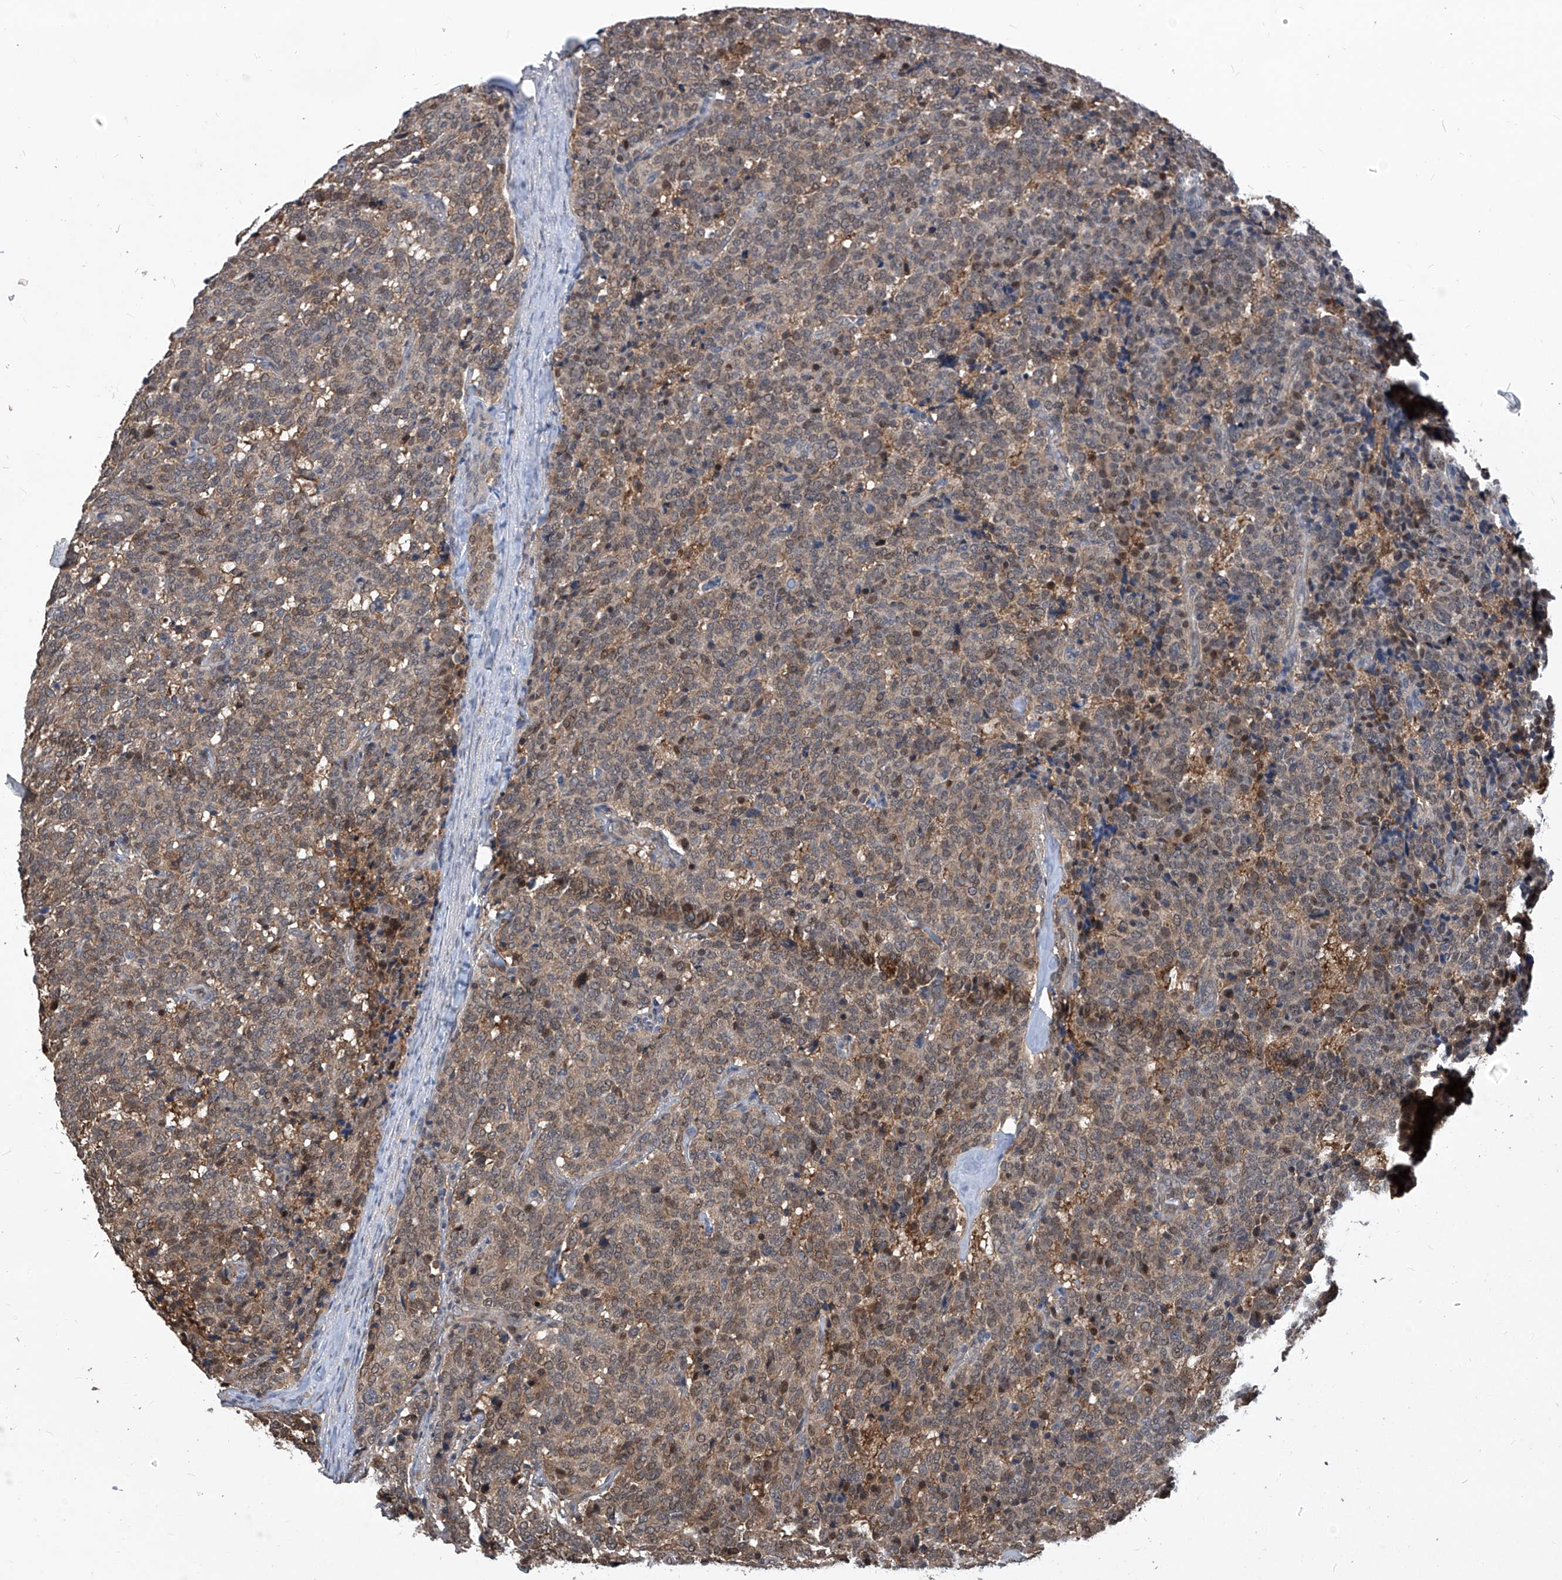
{"staining": {"intensity": "moderate", "quantity": ">75%", "location": "cytoplasmic/membranous"}, "tissue": "carcinoid", "cell_type": "Tumor cells", "image_type": "cancer", "snomed": [{"axis": "morphology", "description": "Carcinoid, malignant, NOS"}, {"axis": "topography", "description": "Lung"}], "caption": "DAB immunohistochemical staining of malignant carcinoid shows moderate cytoplasmic/membranous protein staining in about >75% of tumor cells.", "gene": "PSMB1", "patient": {"sex": "female", "age": 46}}